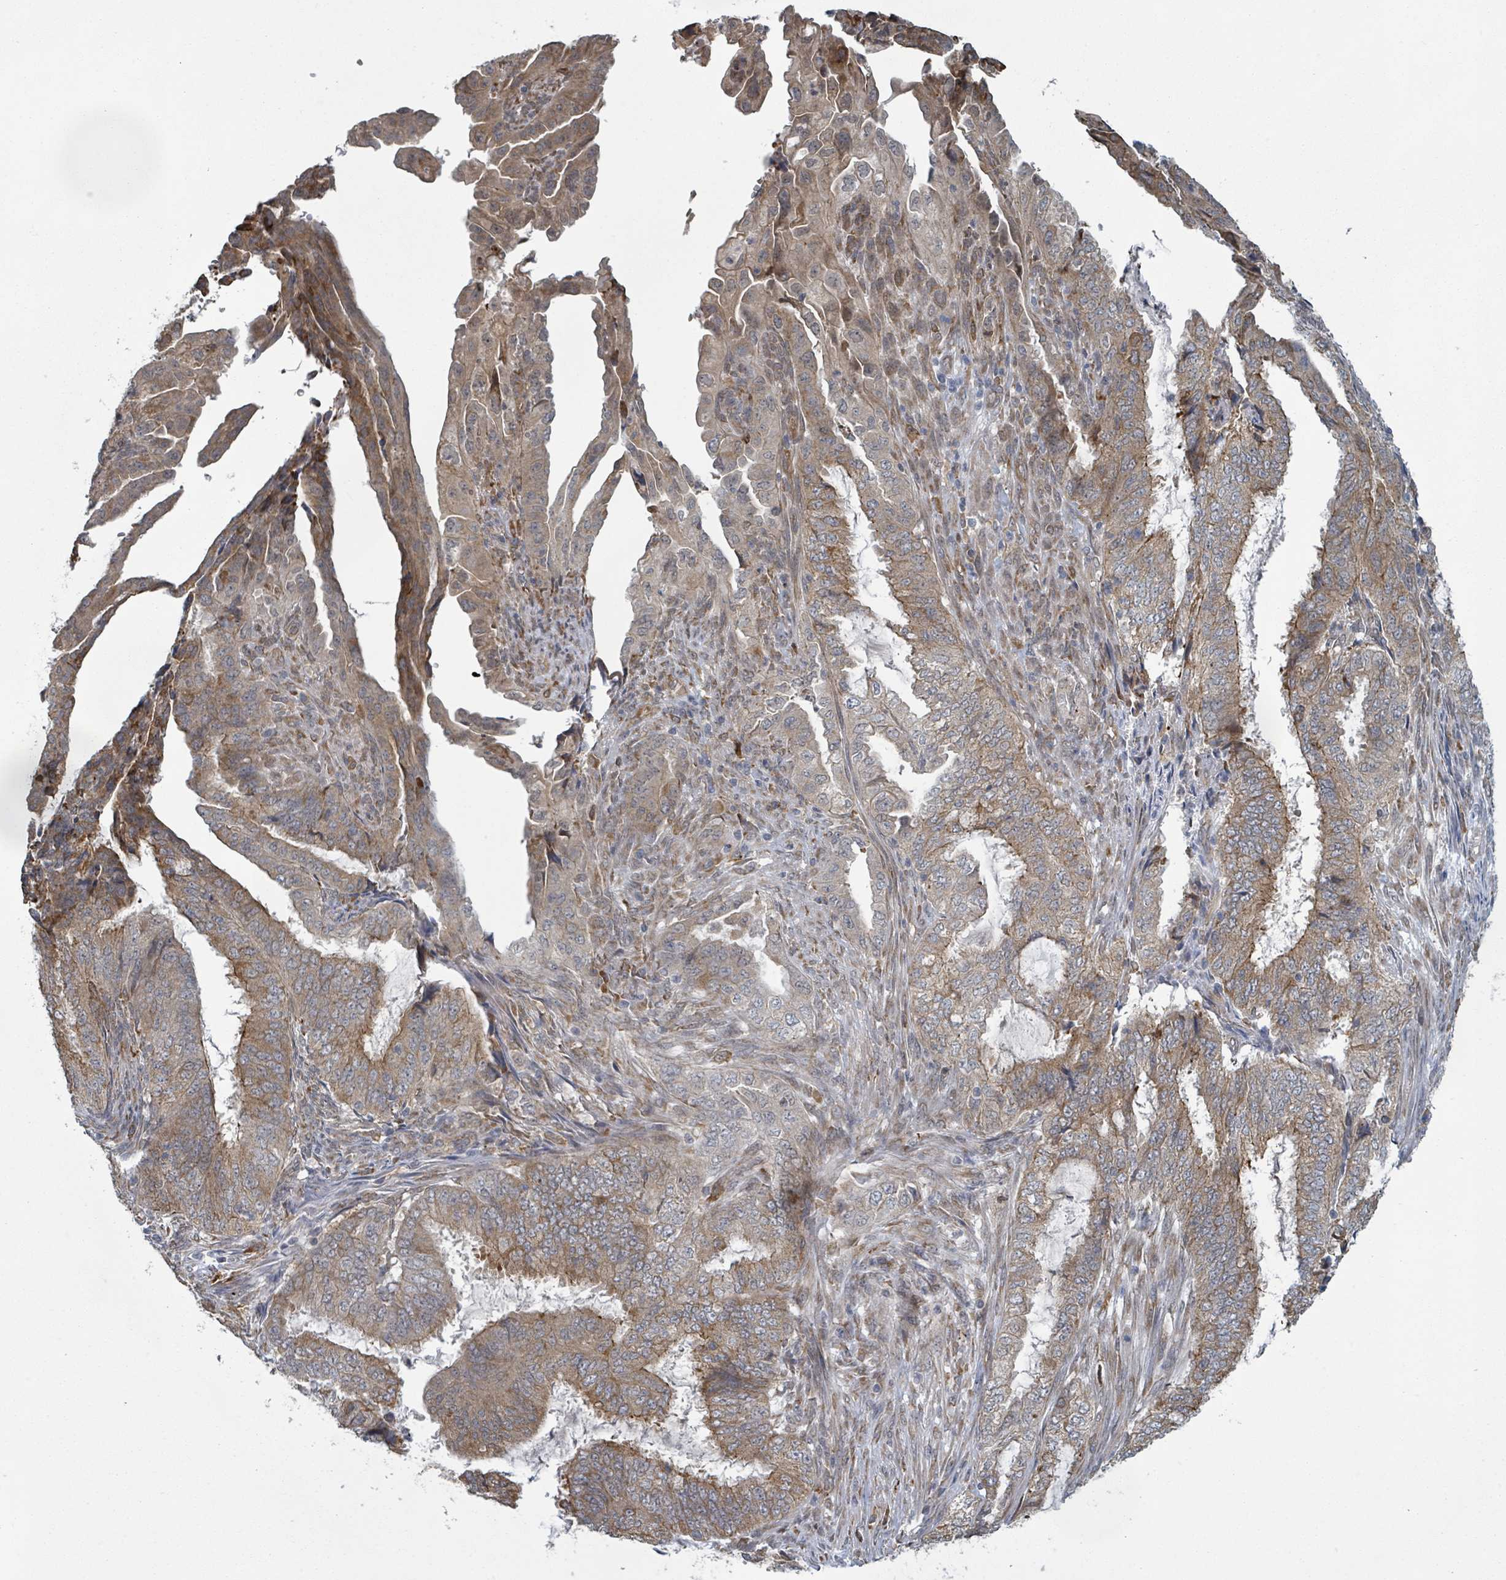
{"staining": {"intensity": "moderate", "quantity": ">75%", "location": "cytoplasmic/membranous"}, "tissue": "endometrial cancer", "cell_type": "Tumor cells", "image_type": "cancer", "snomed": [{"axis": "morphology", "description": "Adenocarcinoma, NOS"}, {"axis": "topography", "description": "Endometrium"}], "caption": "There is medium levels of moderate cytoplasmic/membranous positivity in tumor cells of adenocarcinoma (endometrial), as demonstrated by immunohistochemical staining (brown color).", "gene": "SHROOM2", "patient": {"sex": "female", "age": 51}}